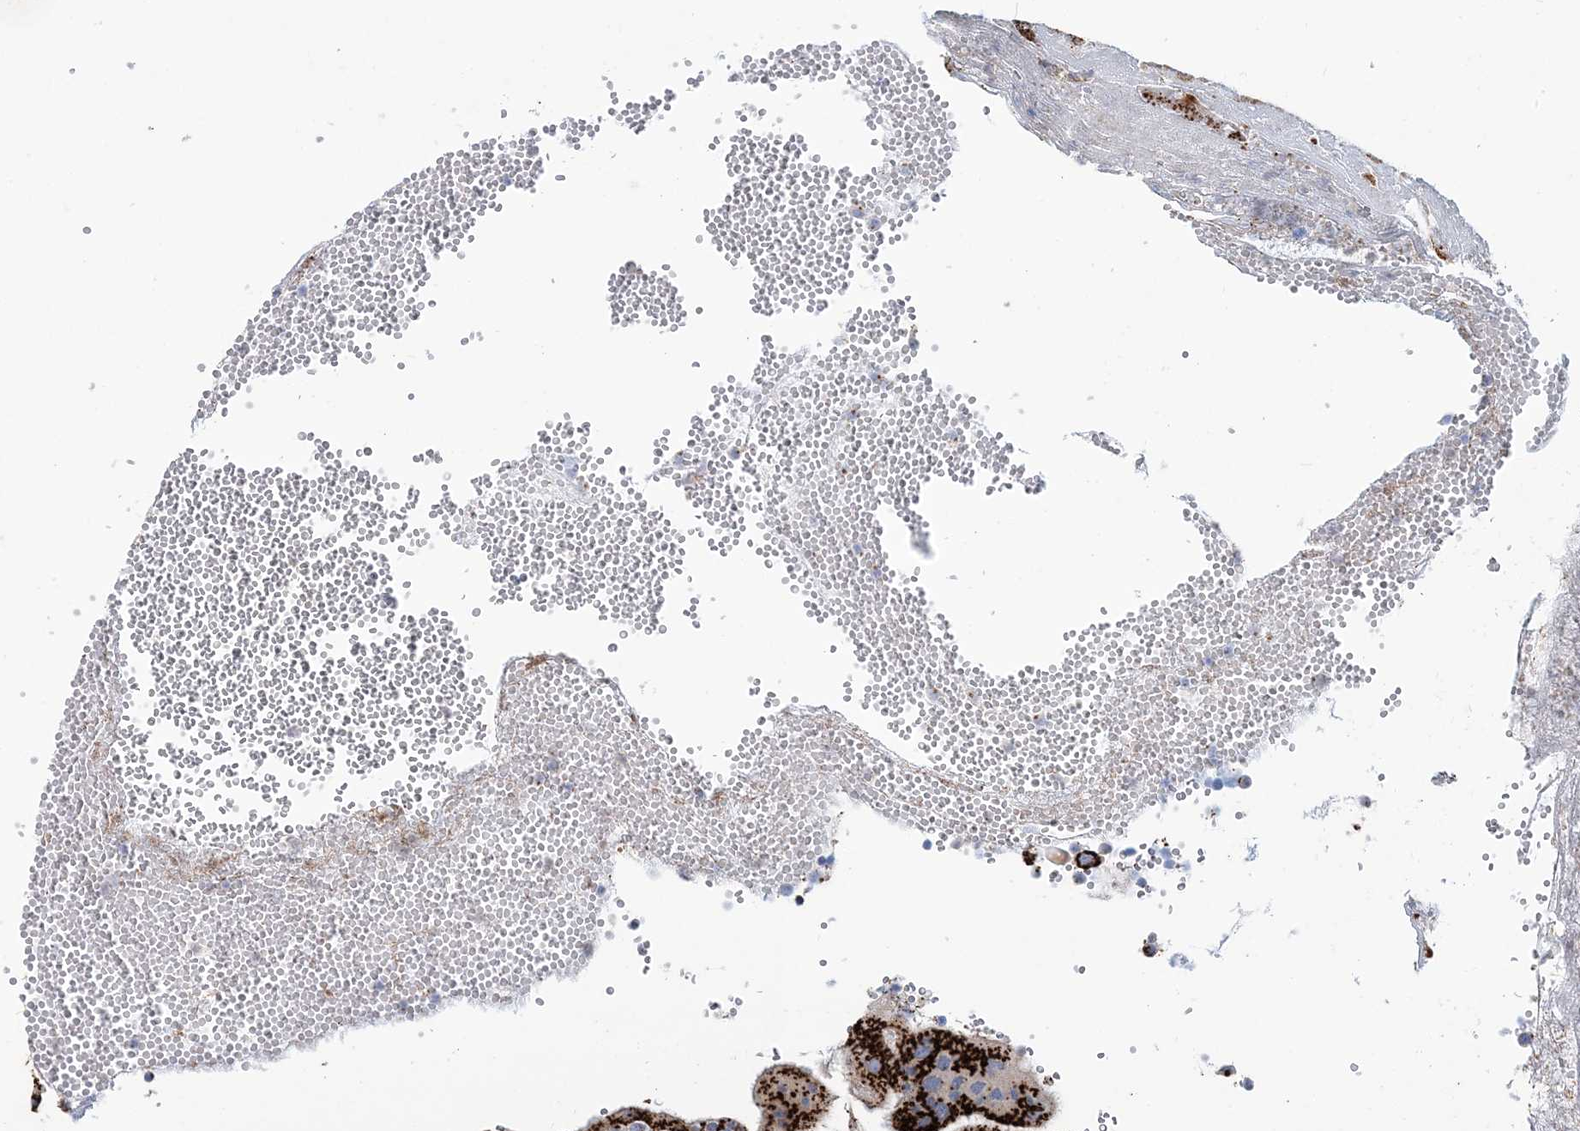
{"staining": {"intensity": "strong", "quantity": ">75%", "location": "cytoplasmic/membranous"}, "tissue": "placenta", "cell_type": "Decidual cells", "image_type": "normal", "snomed": [{"axis": "morphology", "description": "Normal tissue, NOS"}, {"axis": "topography", "description": "Placenta"}], "caption": "Immunohistochemistry (IHC) staining of unremarkable placenta, which shows high levels of strong cytoplasmic/membranous expression in about >75% of decidual cells indicating strong cytoplasmic/membranous protein expression. The staining was performed using DAB (3,3'-diaminobenzidine) (brown) for protein detection and nuclei were counterstained in hematoxylin (blue).", "gene": "MAN1A2", "patient": {"sex": "female", "age": 18}}